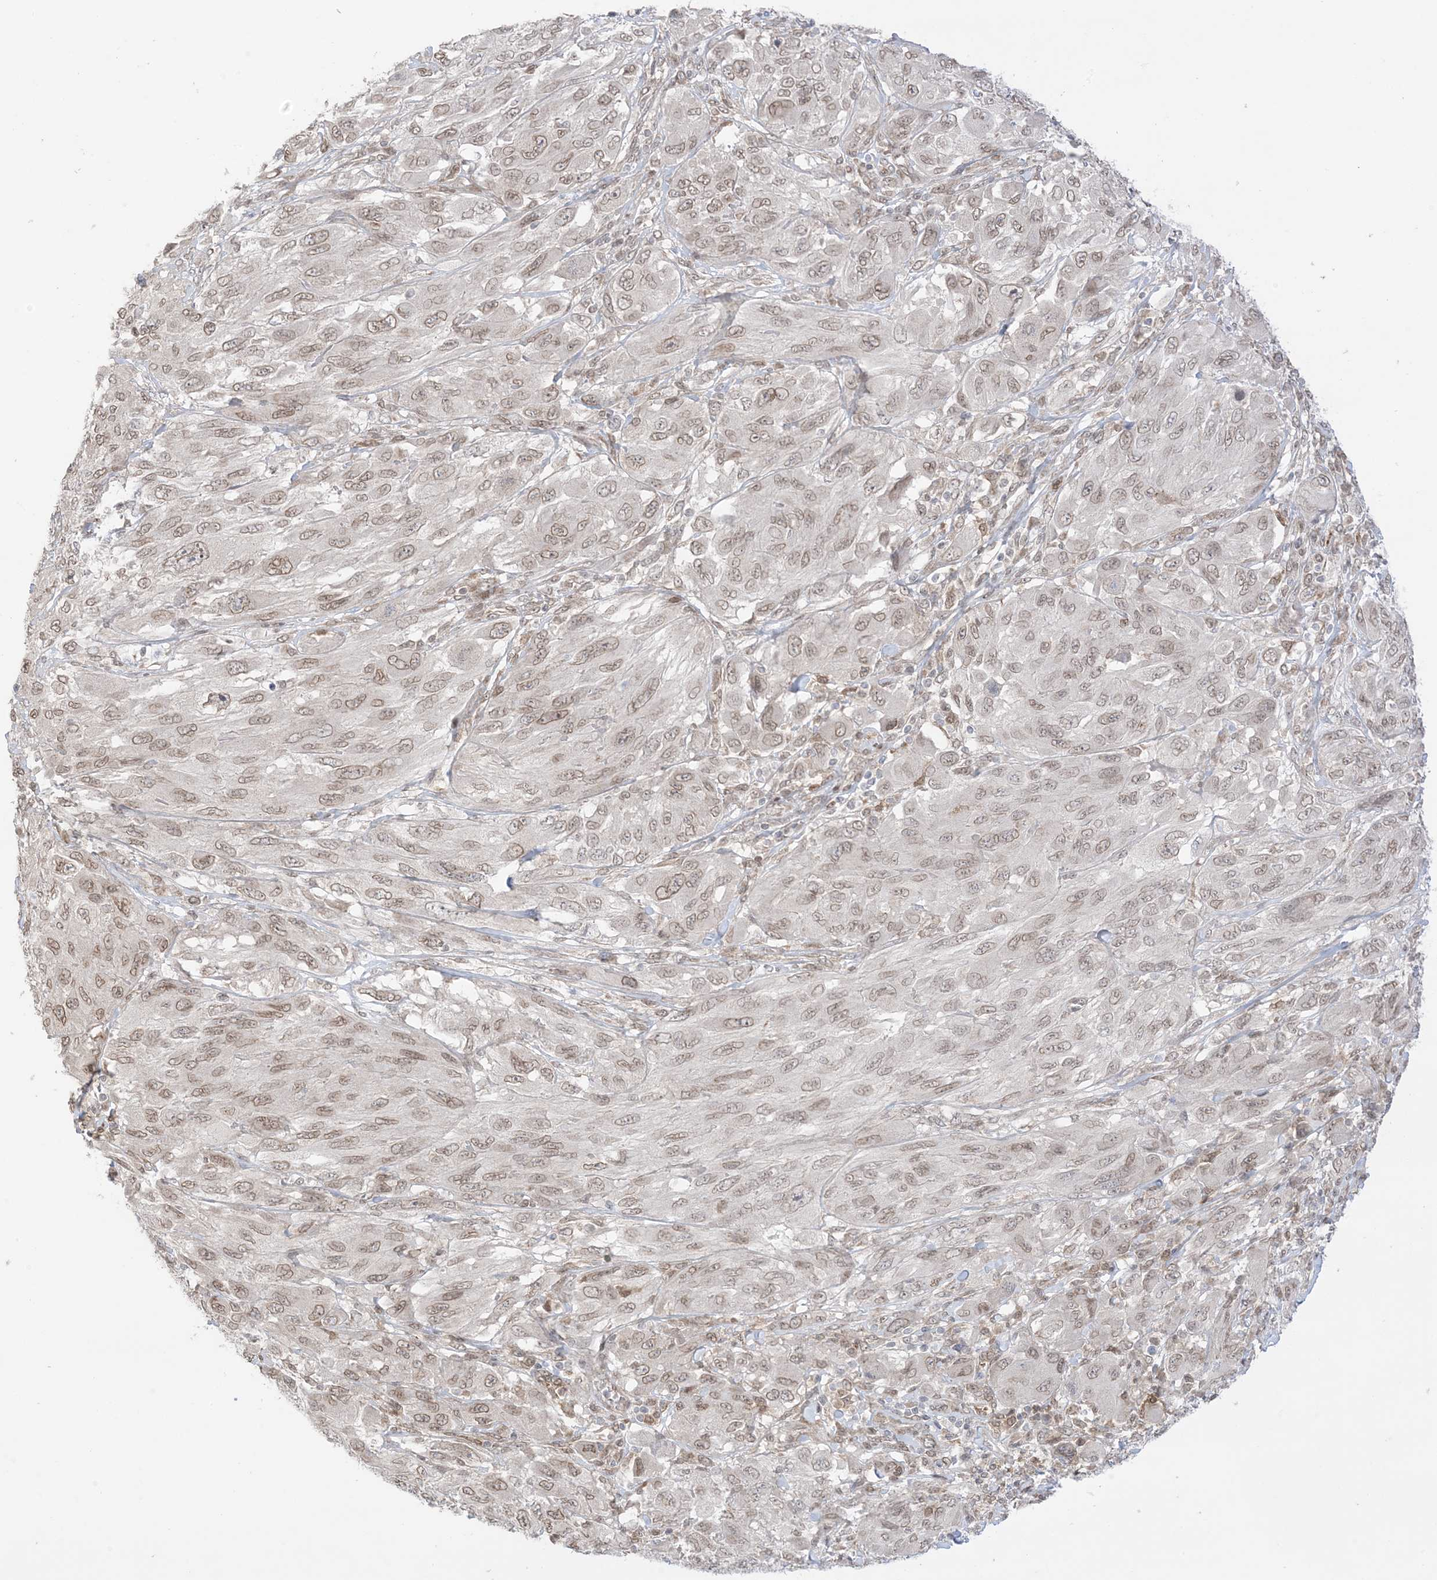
{"staining": {"intensity": "weak", "quantity": ">75%", "location": "cytoplasmic/membranous,nuclear"}, "tissue": "melanoma", "cell_type": "Tumor cells", "image_type": "cancer", "snomed": [{"axis": "morphology", "description": "Malignant melanoma, NOS"}, {"axis": "topography", "description": "Skin"}], "caption": "Malignant melanoma stained with a brown dye reveals weak cytoplasmic/membranous and nuclear positive expression in about >75% of tumor cells.", "gene": "UBE2E2", "patient": {"sex": "female", "age": 91}}